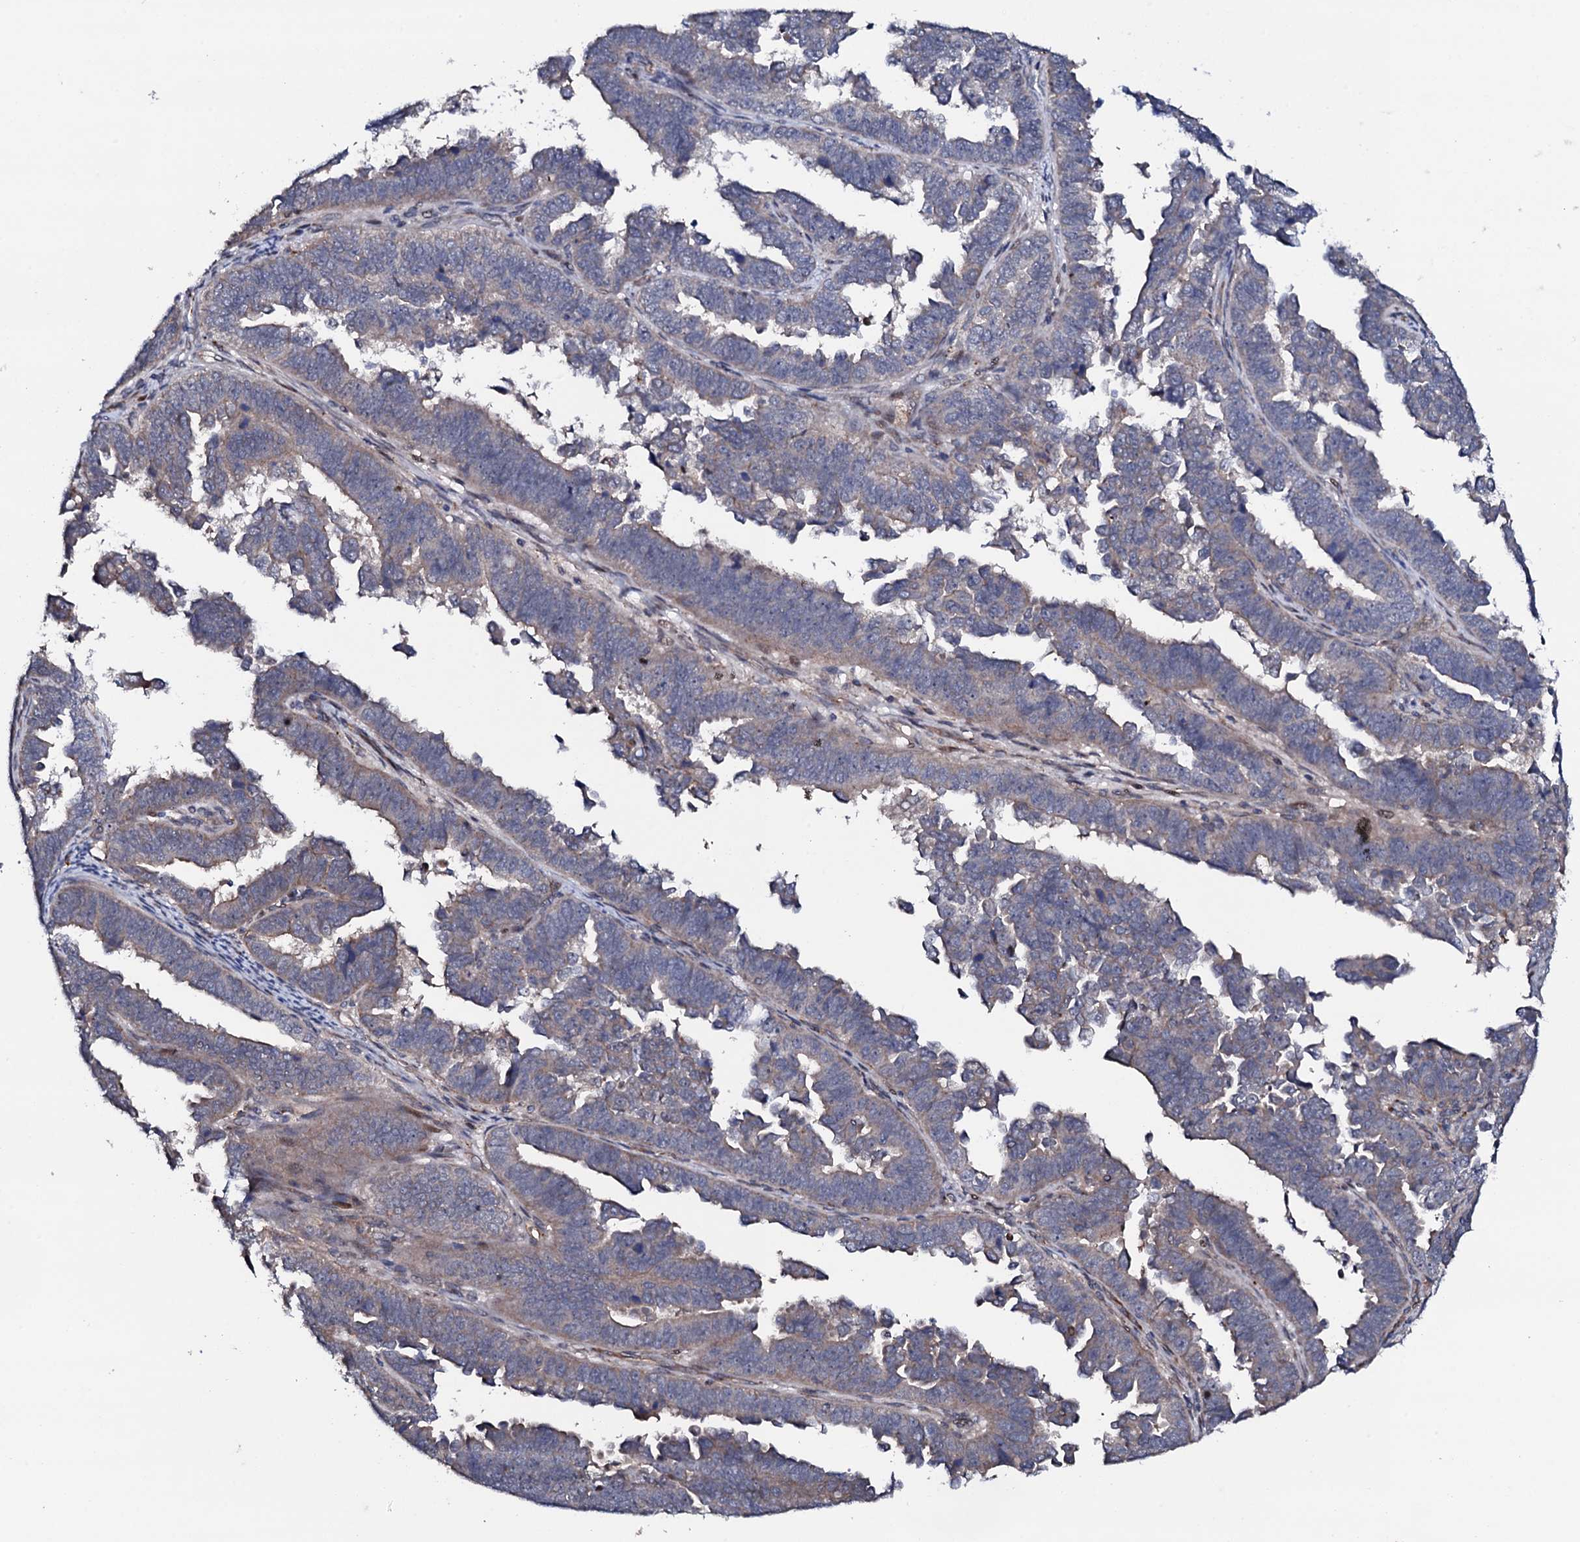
{"staining": {"intensity": "weak", "quantity": "<25%", "location": "cytoplasmic/membranous"}, "tissue": "endometrial cancer", "cell_type": "Tumor cells", "image_type": "cancer", "snomed": [{"axis": "morphology", "description": "Adenocarcinoma, NOS"}, {"axis": "topography", "description": "Endometrium"}], "caption": "Immunohistochemistry (IHC) of human endometrial adenocarcinoma displays no positivity in tumor cells.", "gene": "CIAO2A", "patient": {"sex": "female", "age": 75}}